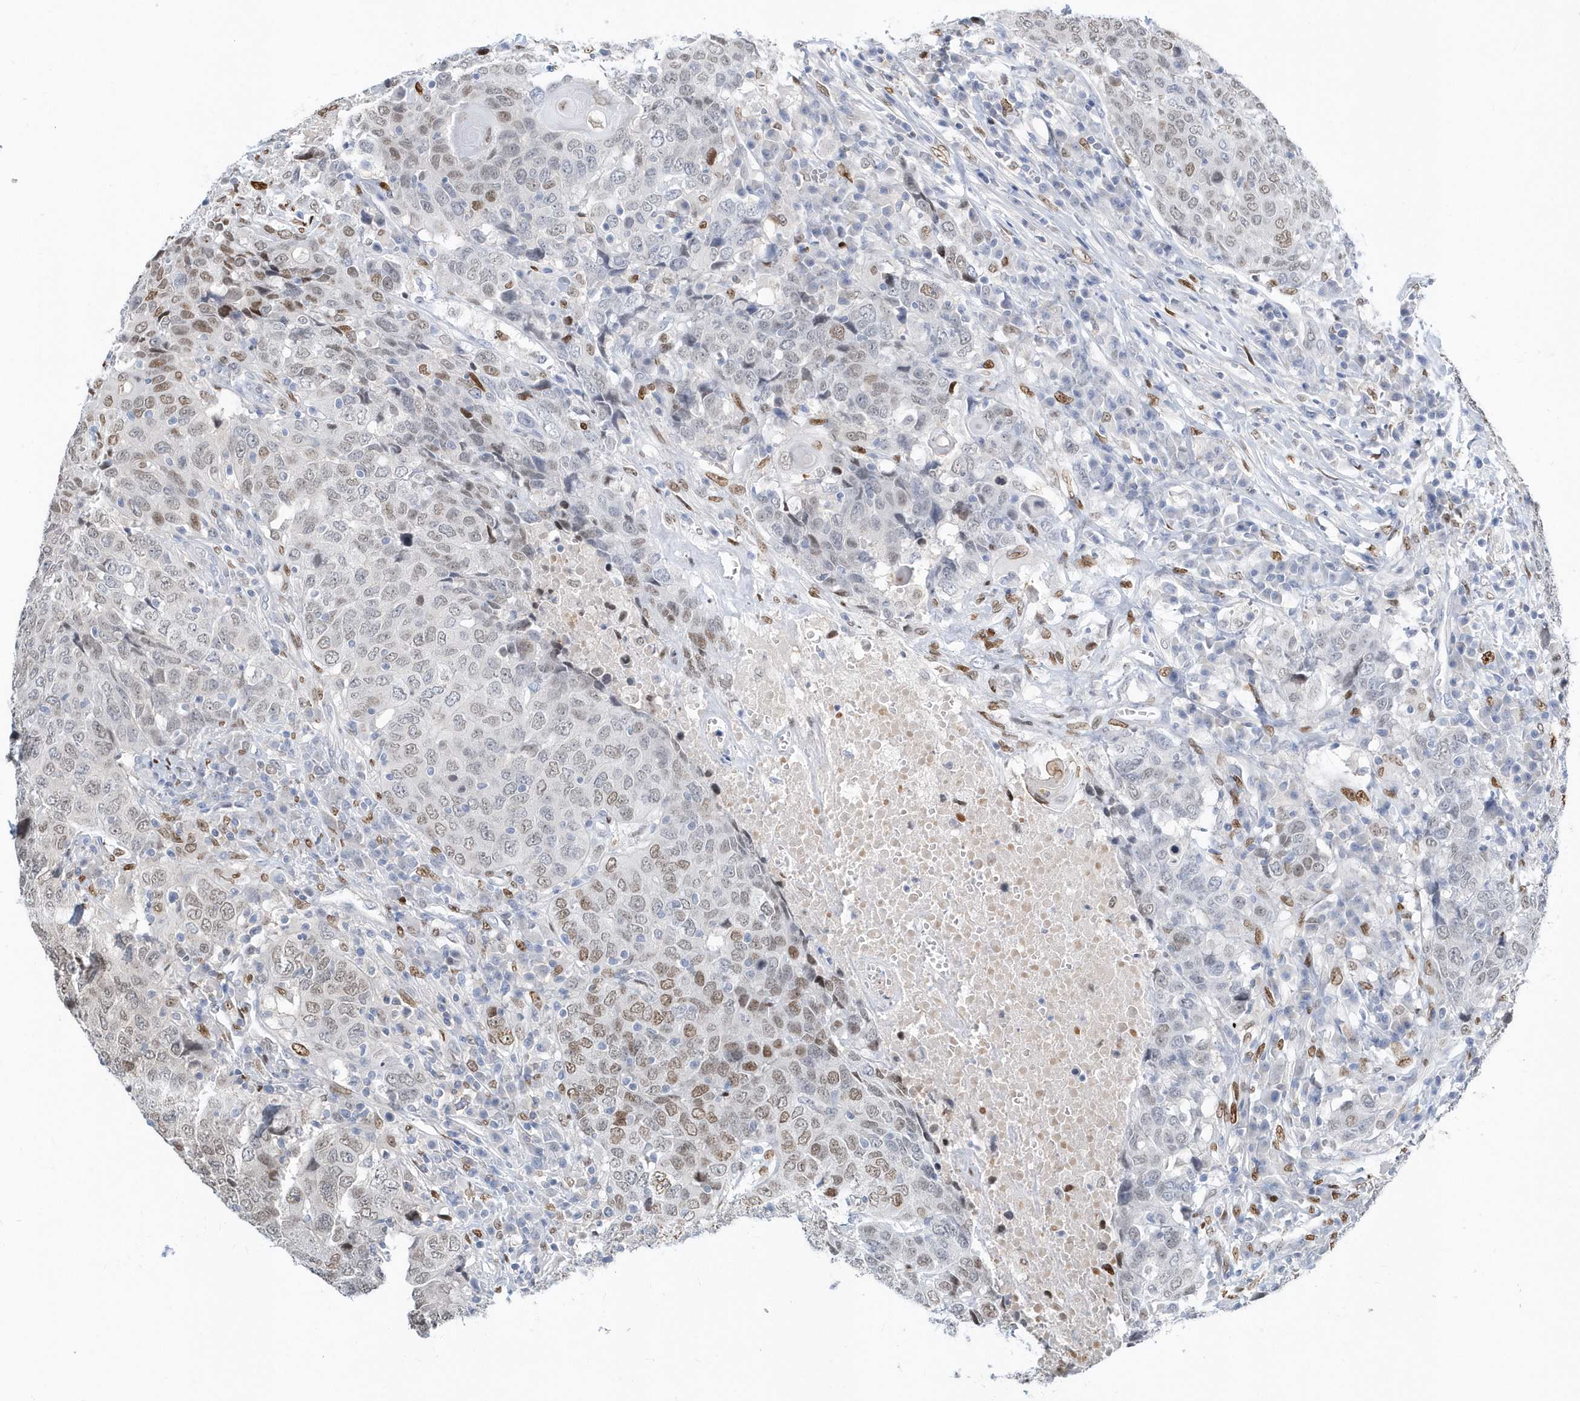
{"staining": {"intensity": "moderate", "quantity": "25%-75%", "location": "nuclear"}, "tissue": "head and neck cancer", "cell_type": "Tumor cells", "image_type": "cancer", "snomed": [{"axis": "morphology", "description": "Squamous cell carcinoma, NOS"}, {"axis": "topography", "description": "Head-Neck"}], "caption": "Tumor cells demonstrate moderate nuclear expression in approximately 25%-75% of cells in head and neck squamous cell carcinoma. (Stains: DAB in brown, nuclei in blue, Microscopy: brightfield microscopy at high magnification).", "gene": "MACROH2A2", "patient": {"sex": "male", "age": 66}}